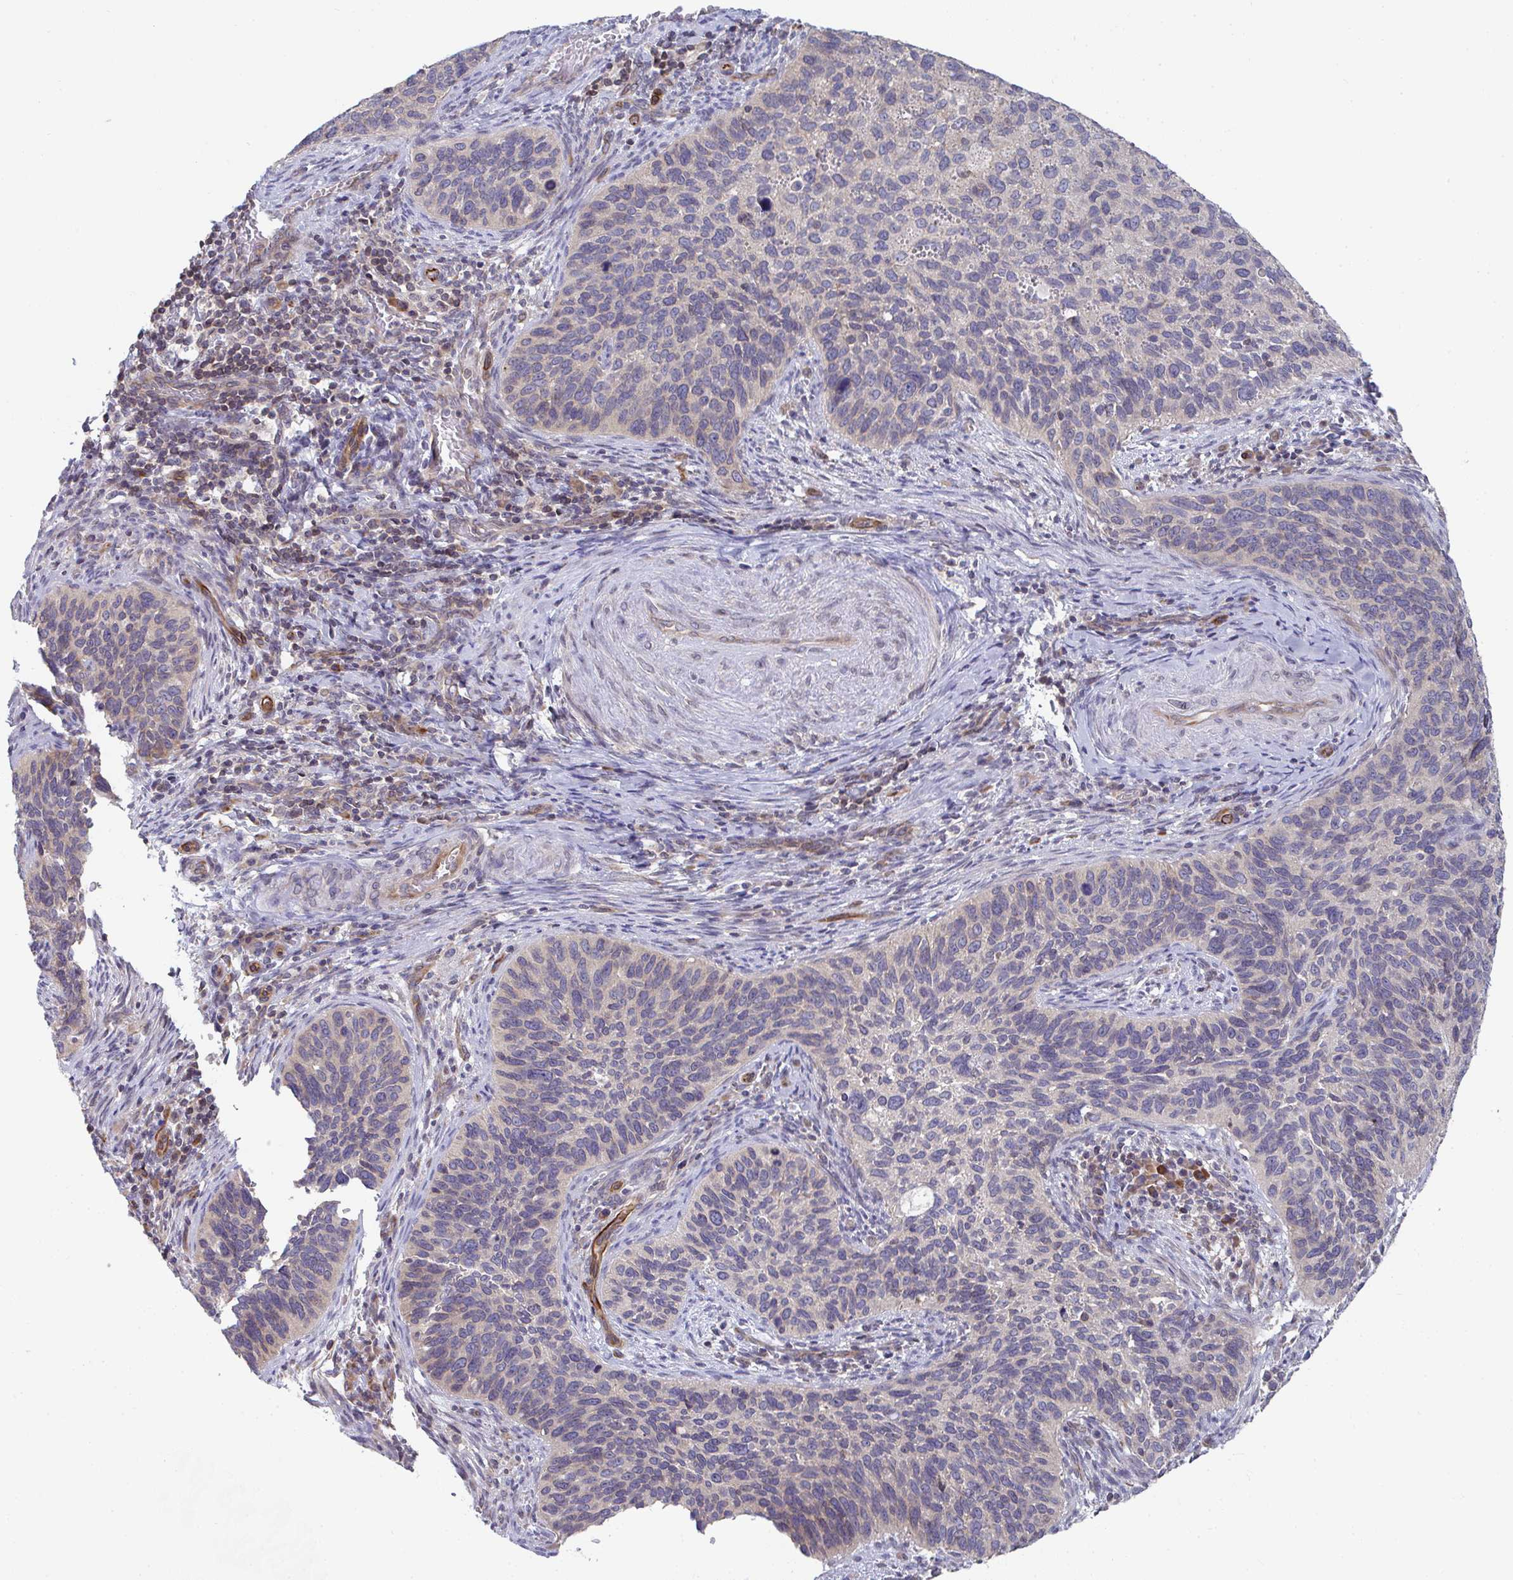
{"staining": {"intensity": "negative", "quantity": "none", "location": "none"}, "tissue": "cervical cancer", "cell_type": "Tumor cells", "image_type": "cancer", "snomed": [{"axis": "morphology", "description": "Squamous cell carcinoma, NOS"}, {"axis": "topography", "description": "Cervix"}], "caption": "Tumor cells show no significant protein staining in squamous cell carcinoma (cervical).", "gene": "EIF1AD", "patient": {"sex": "female", "age": 51}}